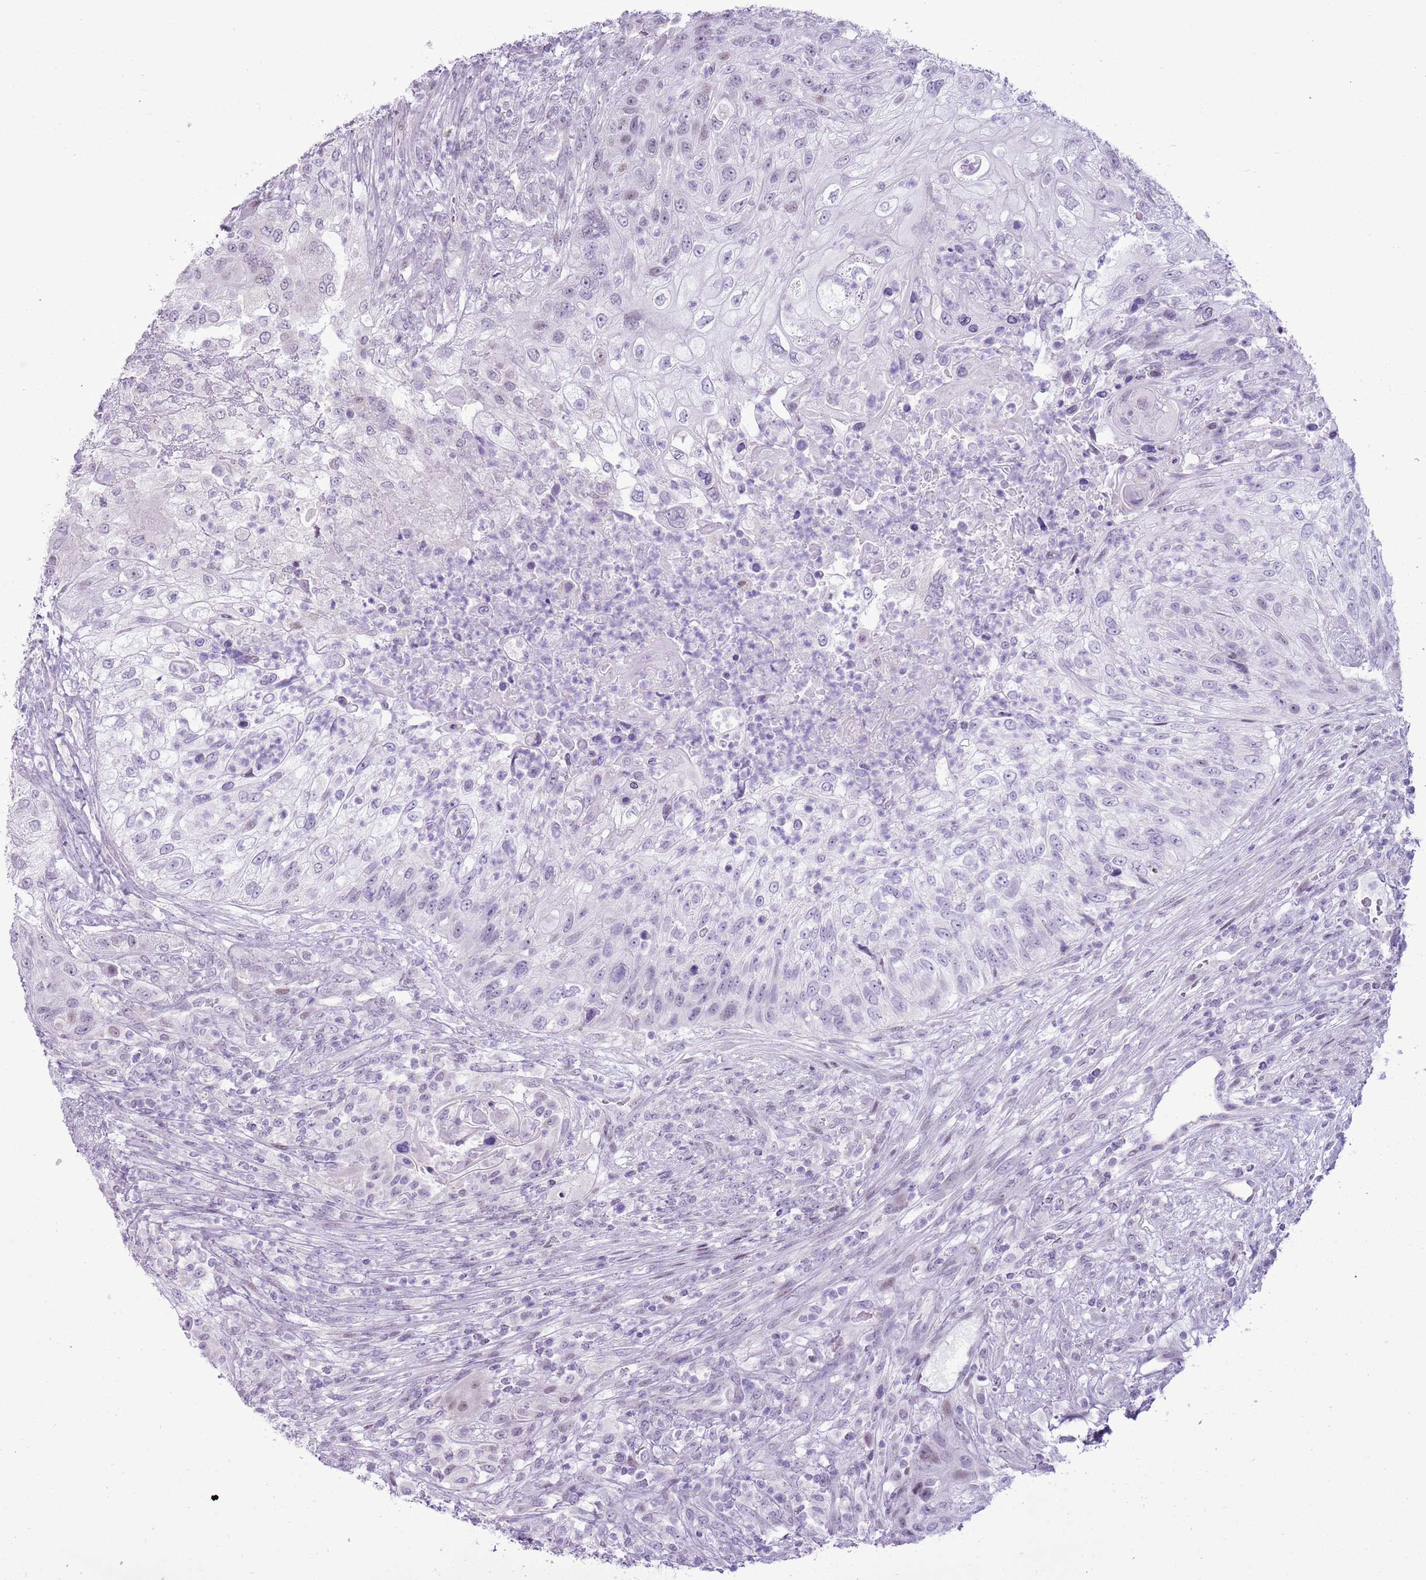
{"staining": {"intensity": "negative", "quantity": "none", "location": "none"}, "tissue": "urothelial cancer", "cell_type": "Tumor cells", "image_type": "cancer", "snomed": [{"axis": "morphology", "description": "Urothelial carcinoma, High grade"}, {"axis": "topography", "description": "Urinary bladder"}], "caption": "An immunohistochemistry image of urothelial cancer is shown. There is no staining in tumor cells of urothelial cancer. (DAB (3,3'-diaminobenzidine) immunohistochemistry (IHC) with hematoxylin counter stain).", "gene": "RPL3L", "patient": {"sex": "female", "age": 60}}